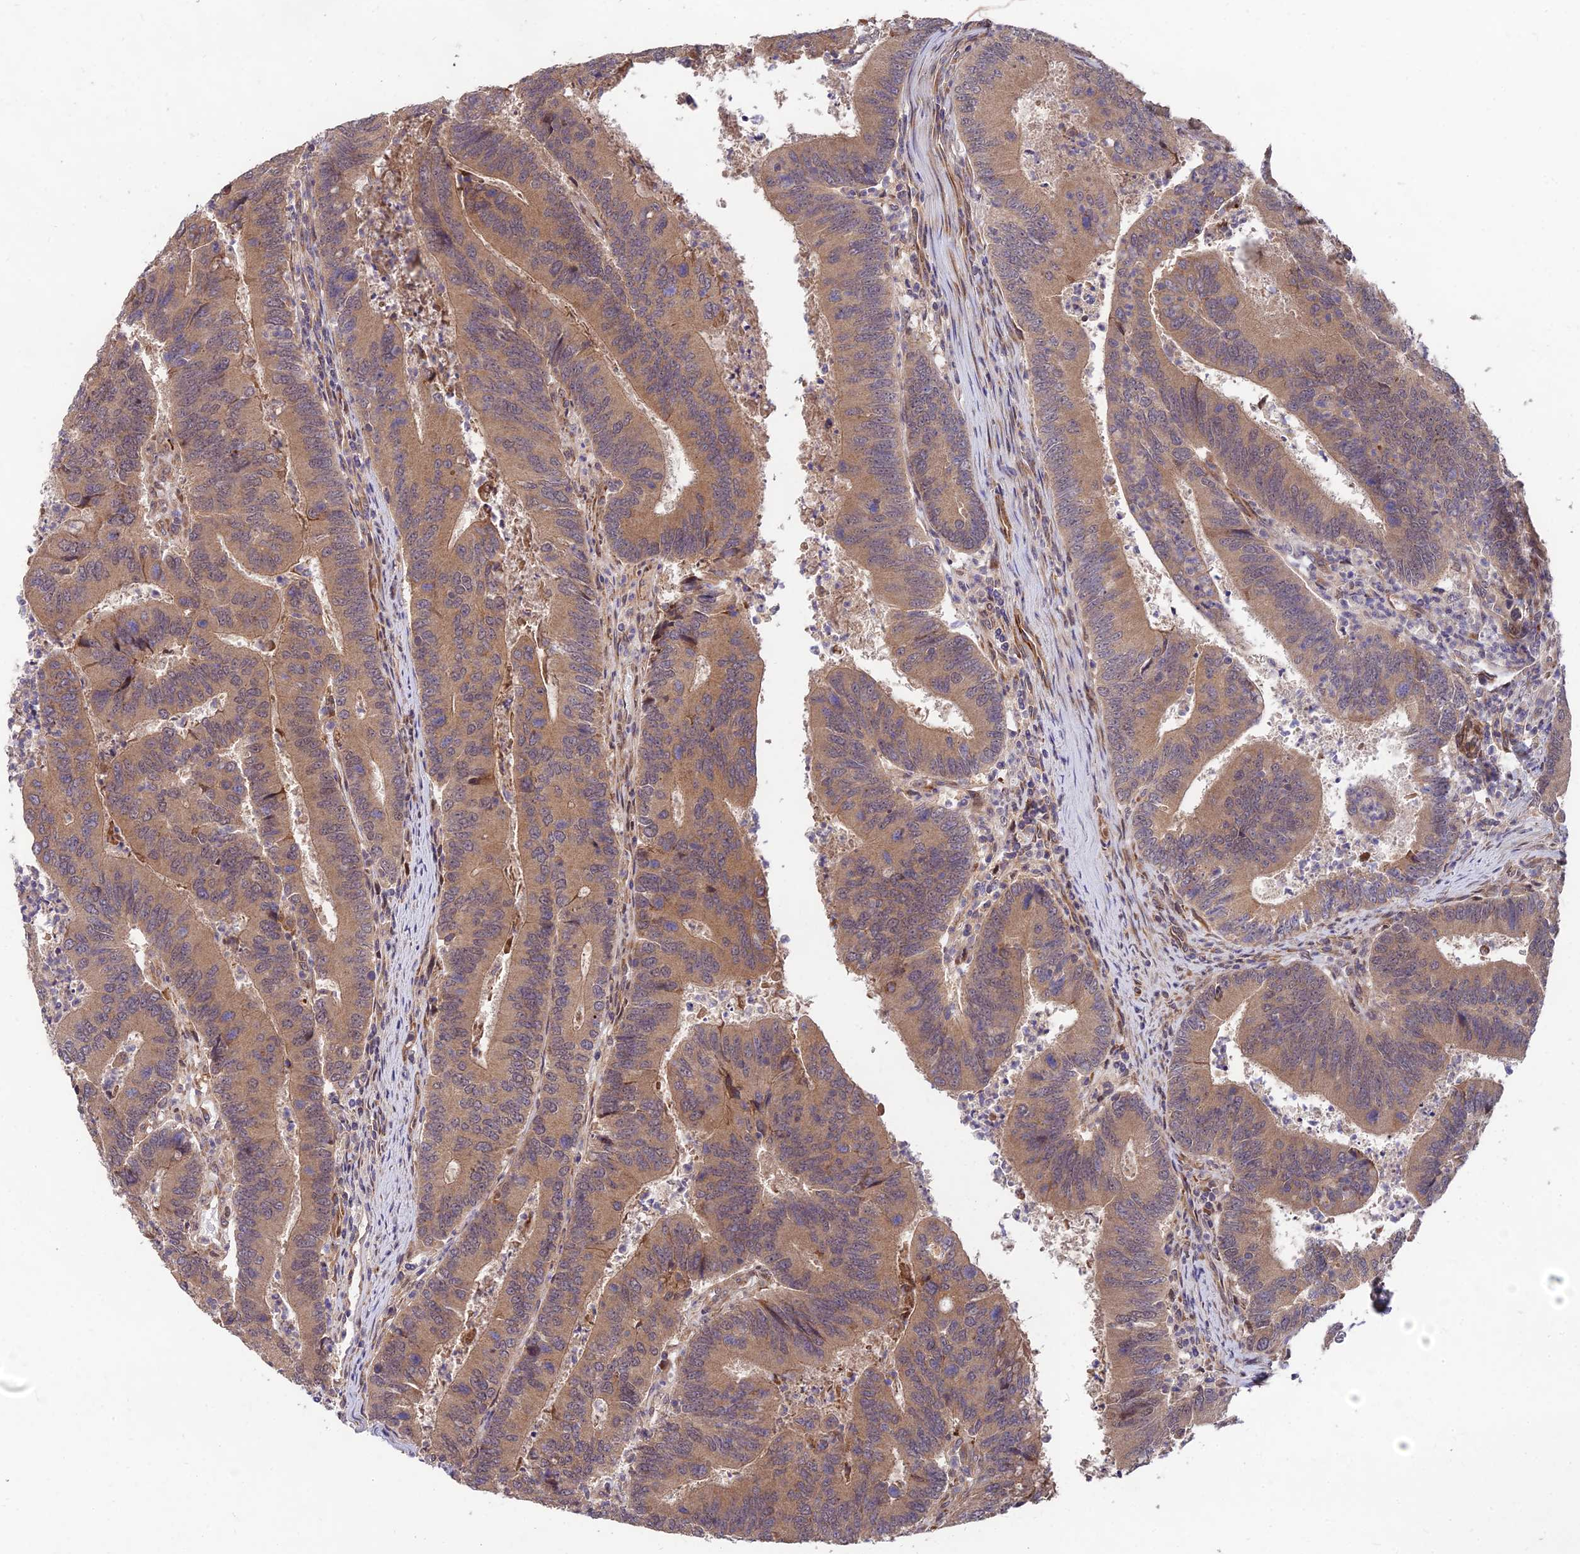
{"staining": {"intensity": "weak", "quantity": ">75%", "location": "cytoplasmic/membranous"}, "tissue": "colorectal cancer", "cell_type": "Tumor cells", "image_type": "cancer", "snomed": [{"axis": "morphology", "description": "Adenocarcinoma, NOS"}, {"axis": "topography", "description": "Colon"}], "caption": "Human colorectal adenocarcinoma stained with a brown dye shows weak cytoplasmic/membranous positive expression in about >75% of tumor cells.", "gene": "MKKS", "patient": {"sex": "female", "age": 67}}